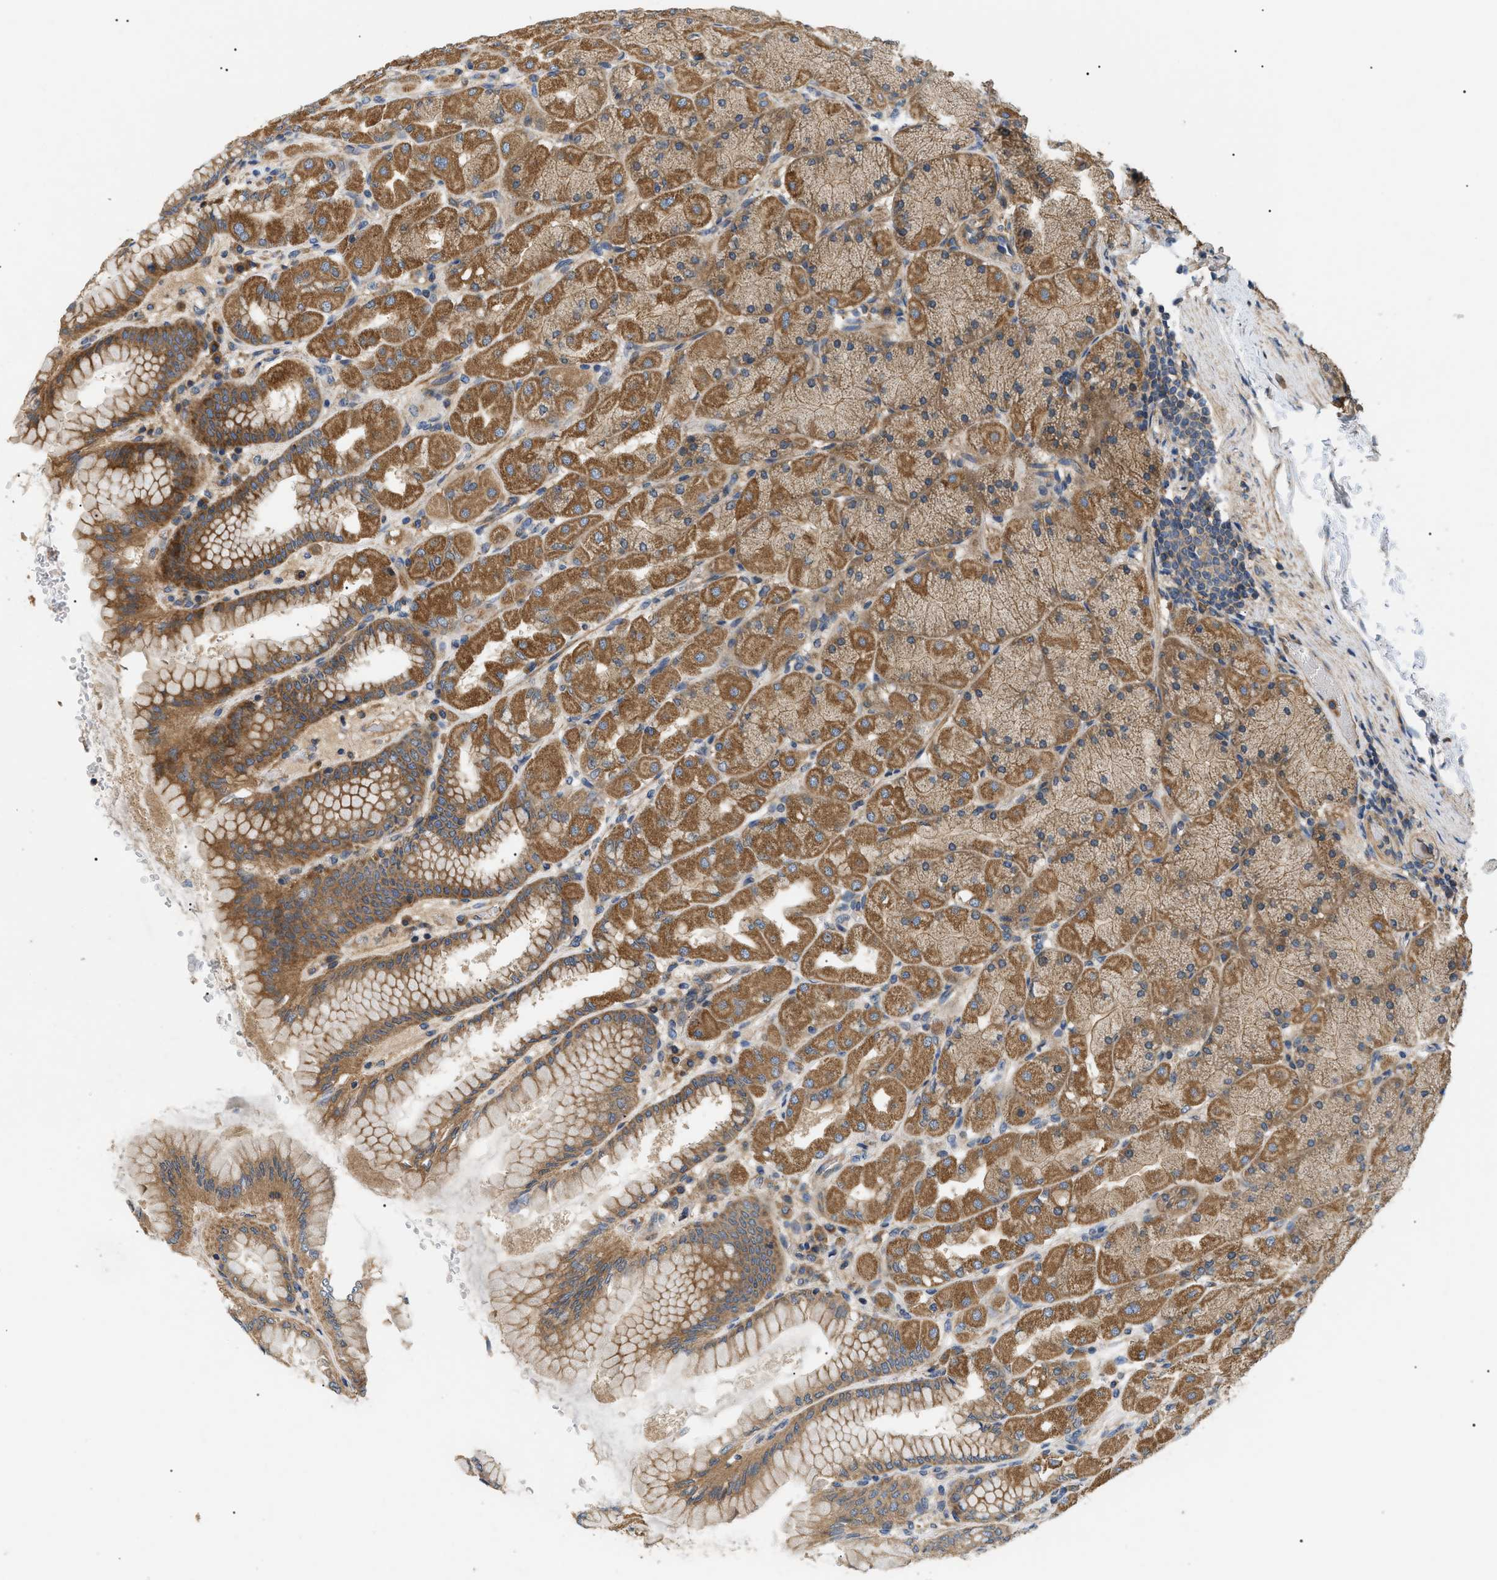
{"staining": {"intensity": "moderate", "quantity": ">75%", "location": "cytoplasmic/membranous"}, "tissue": "stomach", "cell_type": "Glandular cells", "image_type": "normal", "snomed": [{"axis": "morphology", "description": "Normal tissue, NOS"}, {"axis": "topography", "description": "Stomach, upper"}], "caption": "Protein positivity by immunohistochemistry (IHC) shows moderate cytoplasmic/membranous positivity in about >75% of glandular cells in benign stomach. (DAB (3,3'-diaminobenzidine) IHC, brown staining for protein, blue staining for nuclei).", "gene": "PPM1B", "patient": {"sex": "female", "age": 56}}